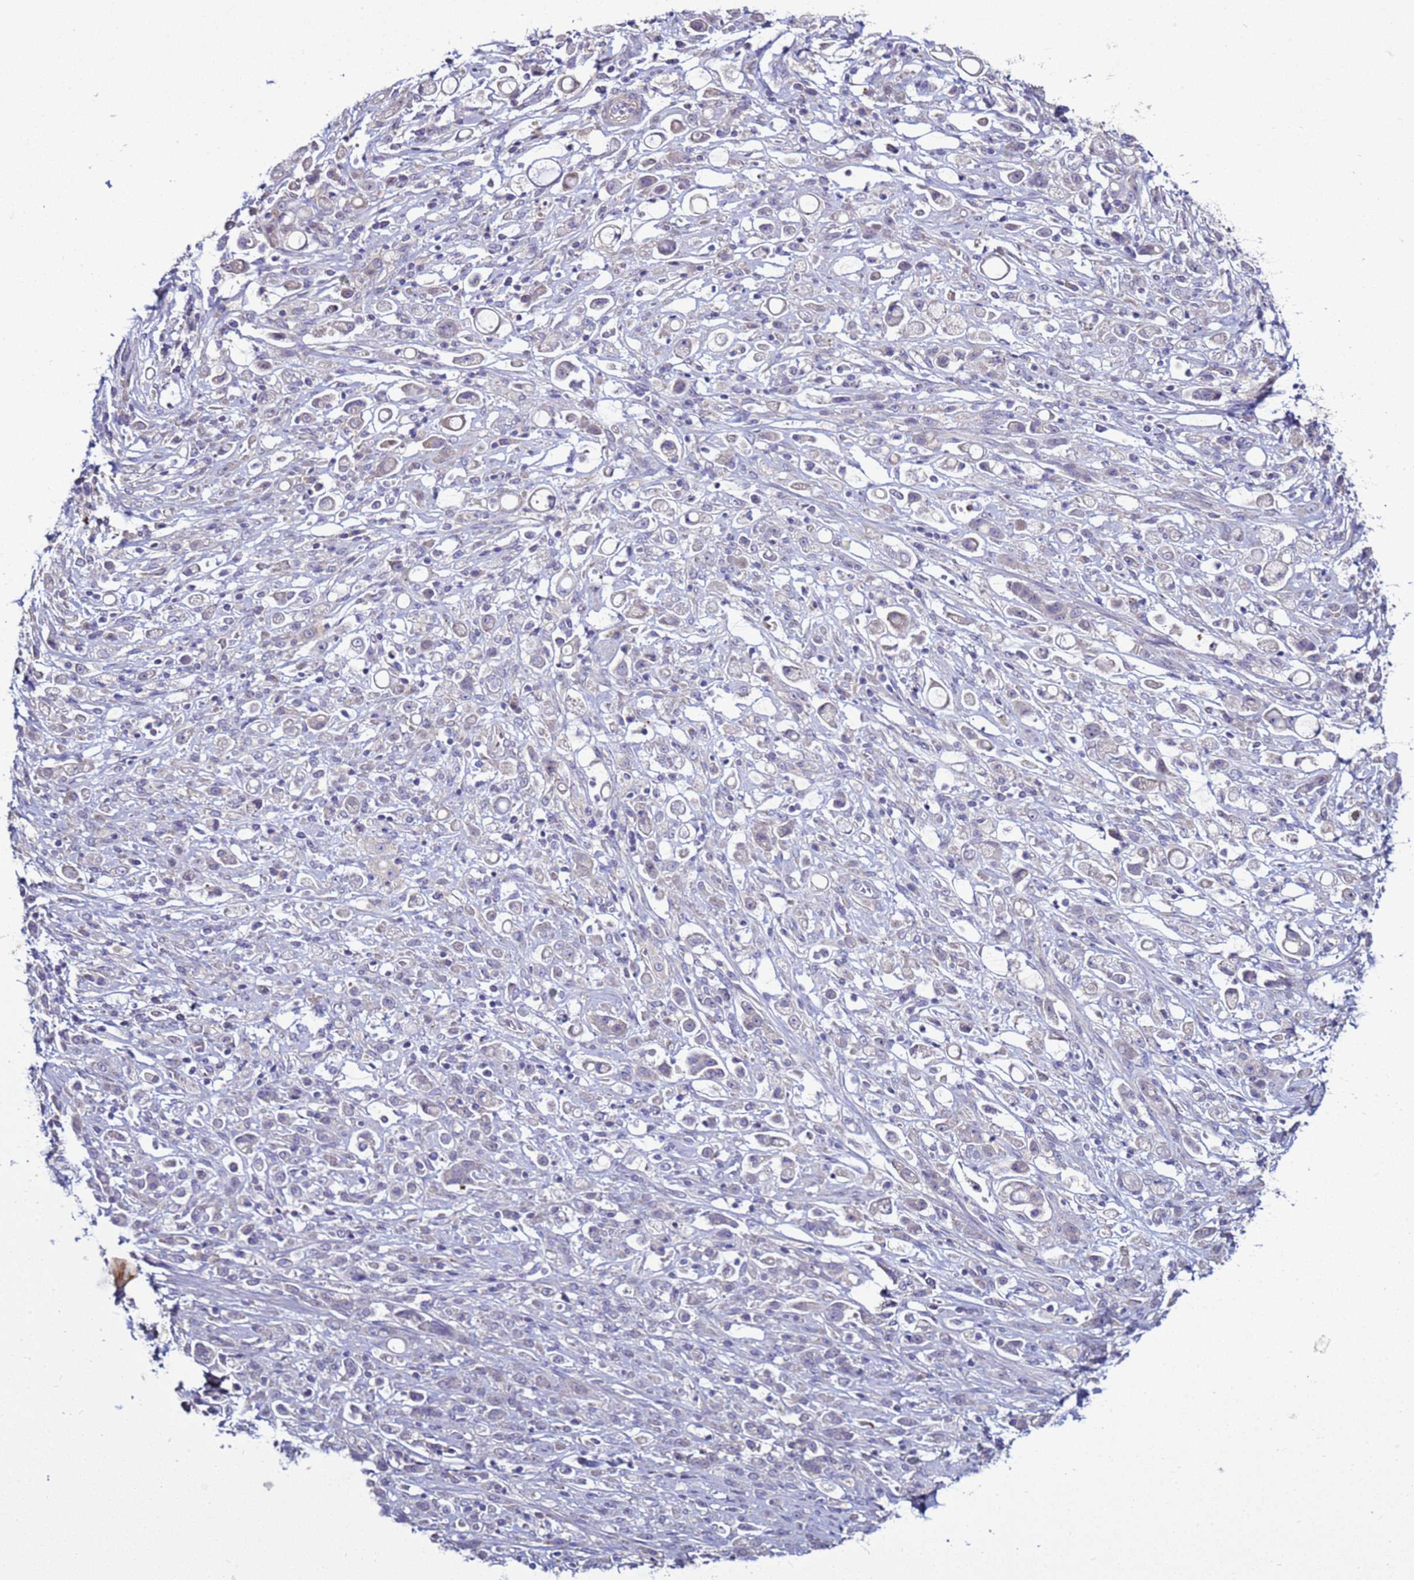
{"staining": {"intensity": "negative", "quantity": "none", "location": "none"}, "tissue": "stomach cancer", "cell_type": "Tumor cells", "image_type": "cancer", "snomed": [{"axis": "morphology", "description": "Adenocarcinoma, NOS"}, {"axis": "topography", "description": "Stomach"}], "caption": "Tumor cells are negative for brown protein staining in stomach cancer (adenocarcinoma).", "gene": "RABL2B", "patient": {"sex": "female", "age": 60}}